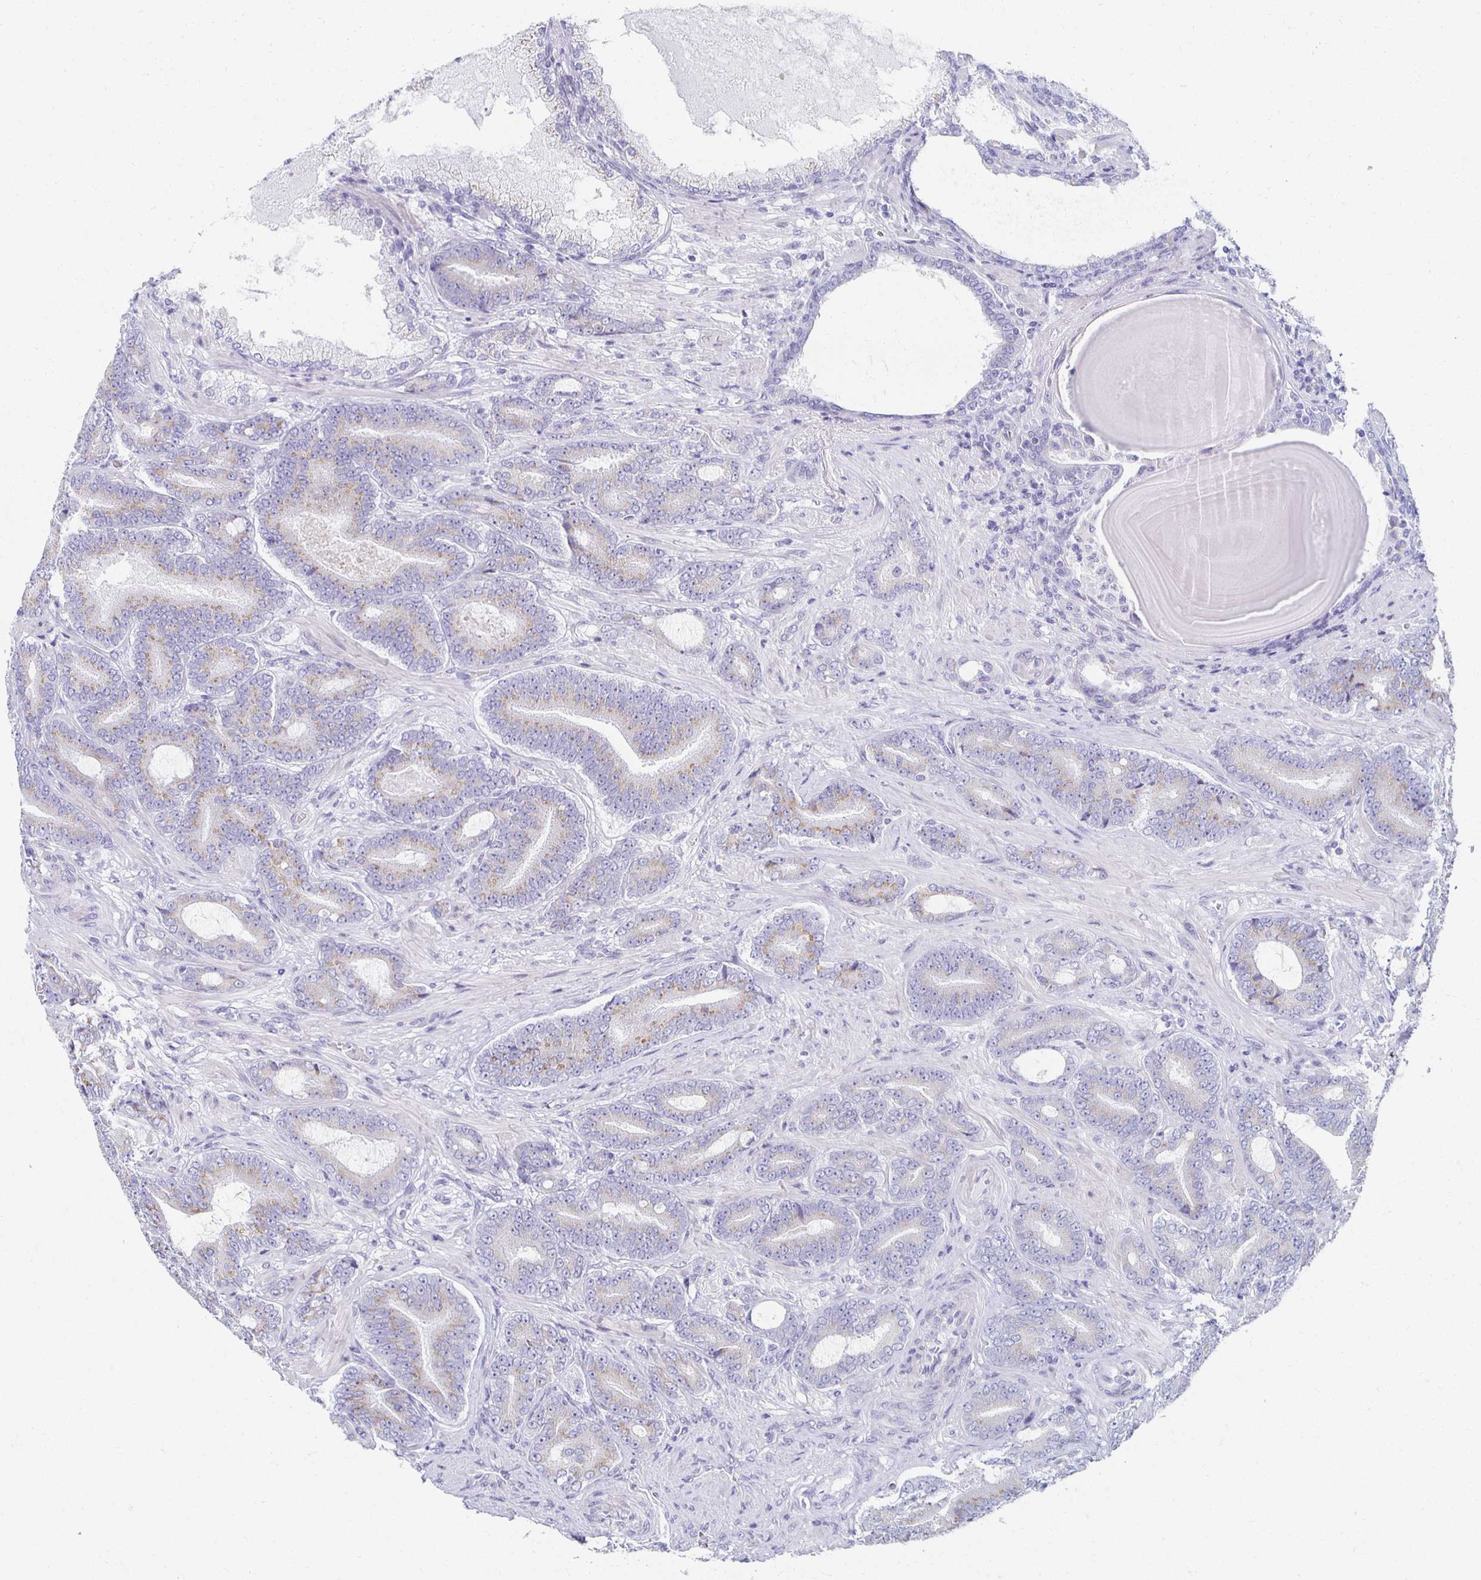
{"staining": {"intensity": "weak", "quantity": "25%-75%", "location": "cytoplasmic/membranous"}, "tissue": "prostate cancer", "cell_type": "Tumor cells", "image_type": "cancer", "snomed": [{"axis": "morphology", "description": "Adenocarcinoma, High grade"}, {"axis": "topography", "description": "Prostate"}], "caption": "The histopathology image demonstrates staining of prostate cancer (high-grade adenocarcinoma), revealing weak cytoplasmic/membranous protein expression (brown color) within tumor cells.", "gene": "TEX44", "patient": {"sex": "male", "age": 62}}